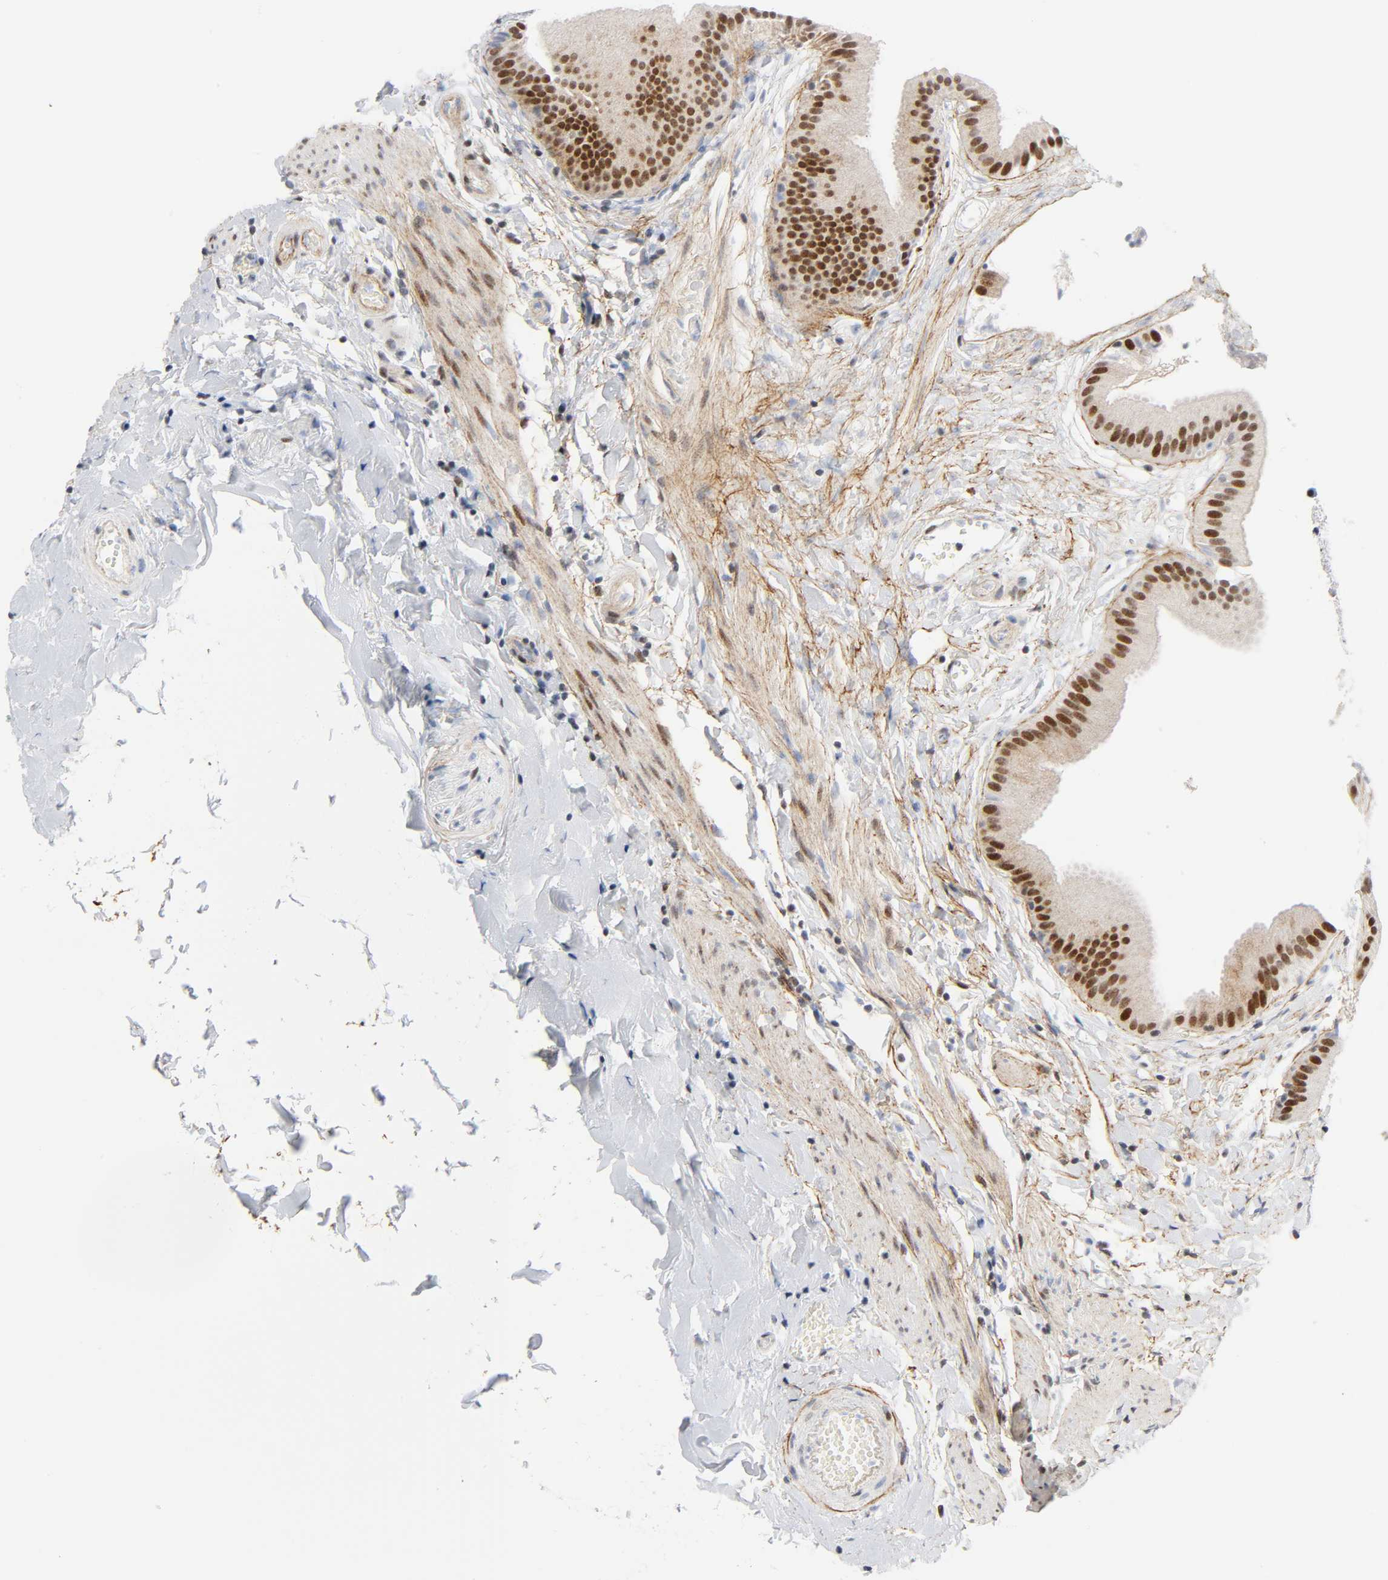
{"staining": {"intensity": "moderate", "quantity": ">75%", "location": "cytoplasmic/membranous,nuclear"}, "tissue": "gallbladder", "cell_type": "Glandular cells", "image_type": "normal", "snomed": [{"axis": "morphology", "description": "Normal tissue, NOS"}, {"axis": "topography", "description": "Gallbladder"}], "caption": "Protein positivity by IHC demonstrates moderate cytoplasmic/membranous,nuclear staining in approximately >75% of glandular cells in benign gallbladder.", "gene": "DIDO1", "patient": {"sex": "female", "age": 63}}